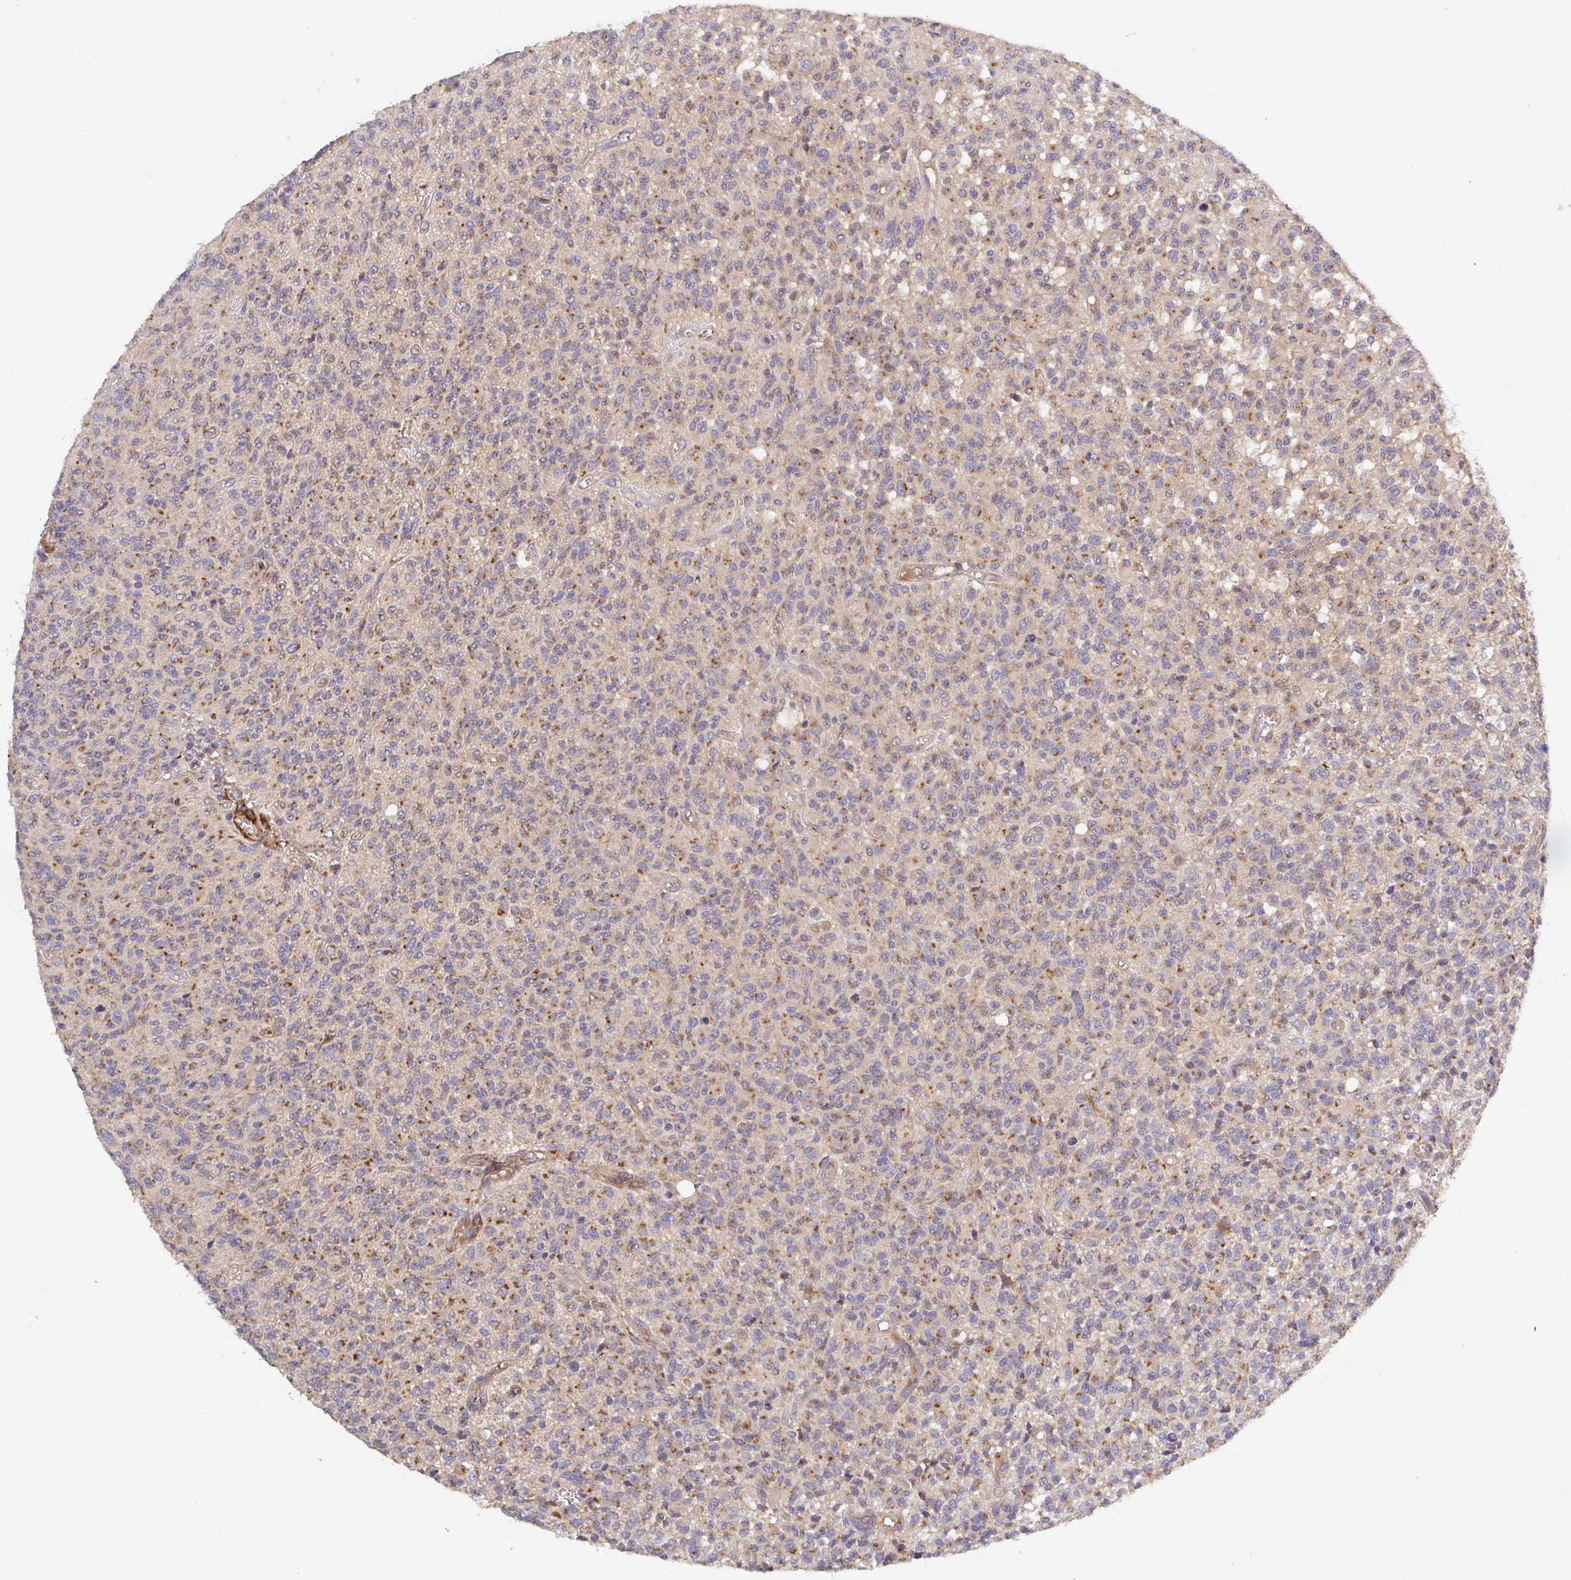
{"staining": {"intensity": "moderate", "quantity": "<25%", "location": "cytoplasmic/membranous"}, "tissue": "glioma", "cell_type": "Tumor cells", "image_type": "cancer", "snomed": [{"axis": "morphology", "description": "Glioma, malignant, Low grade"}, {"axis": "topography", "description": "Brain"}], "caption": "Glioma stained for a protein shows moderate cytoplasmic/membranous positivity in tumor cells.", "gene": "TM9SF4", "patient": {"sex": "male", "age": 64}}